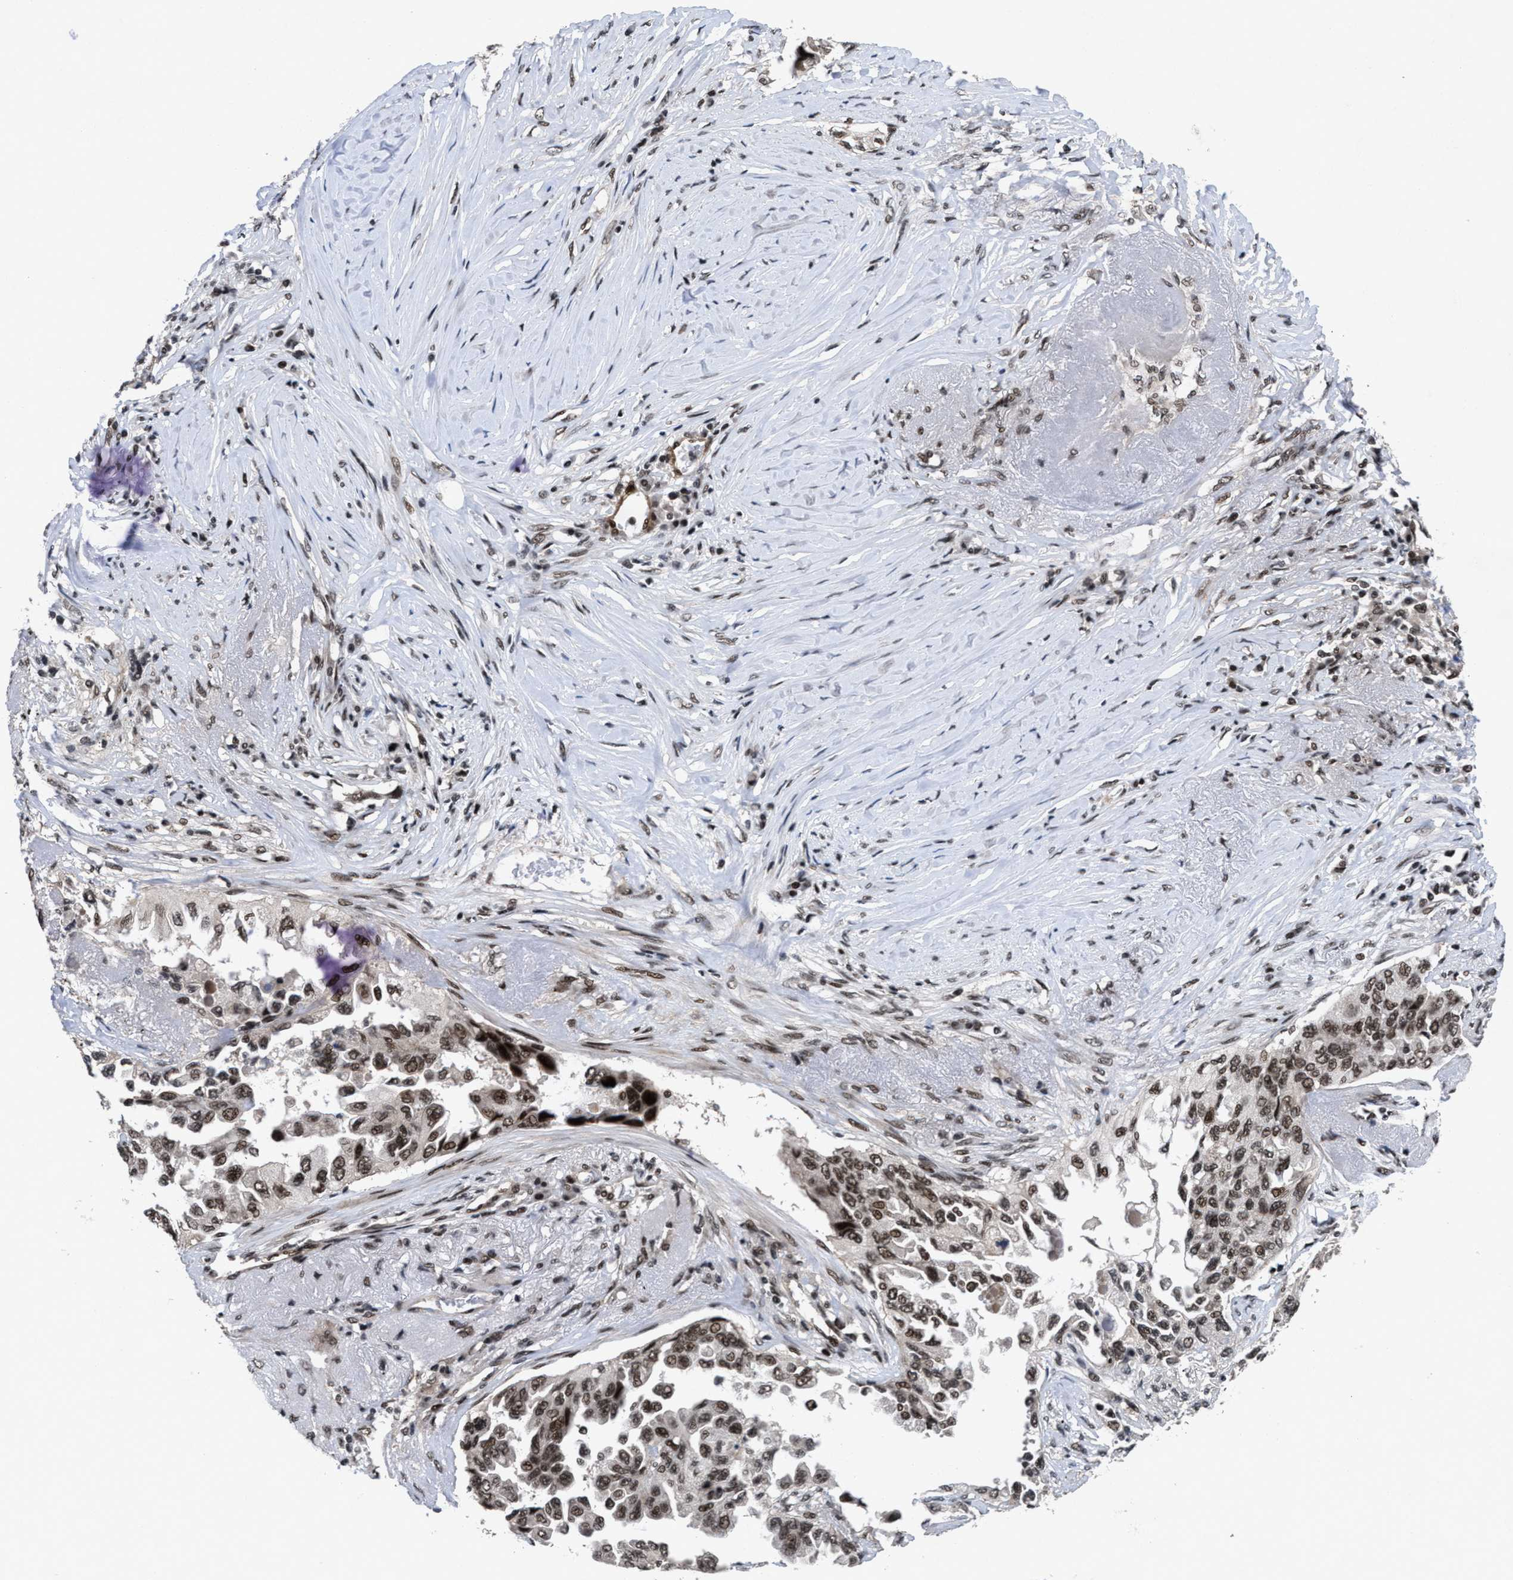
{"staining": {"intensity": "moderate", "quantity": ">75%", "location": "nuclear"}, "tissue": "lung cancer", "cell_type": "Tumor cells", "image_type": "cancer", "snomed": [{"axis": "morphology", "description": "Adenocarcinoma, NOS"}, {"axis": "topography", "description": "Lung"}], "caption": "Immunohistochemical staining of human lung adenocarcinoma exhibits medium levels of moderate nuclear protein staining in about >75% of tumor cells. (DAB (3,3'-diaminobenzidine) = brown stain, brightfield microscopy at high magnification).", "gene": "WIZ", "patient": {"sex": "female", "age": 51}}